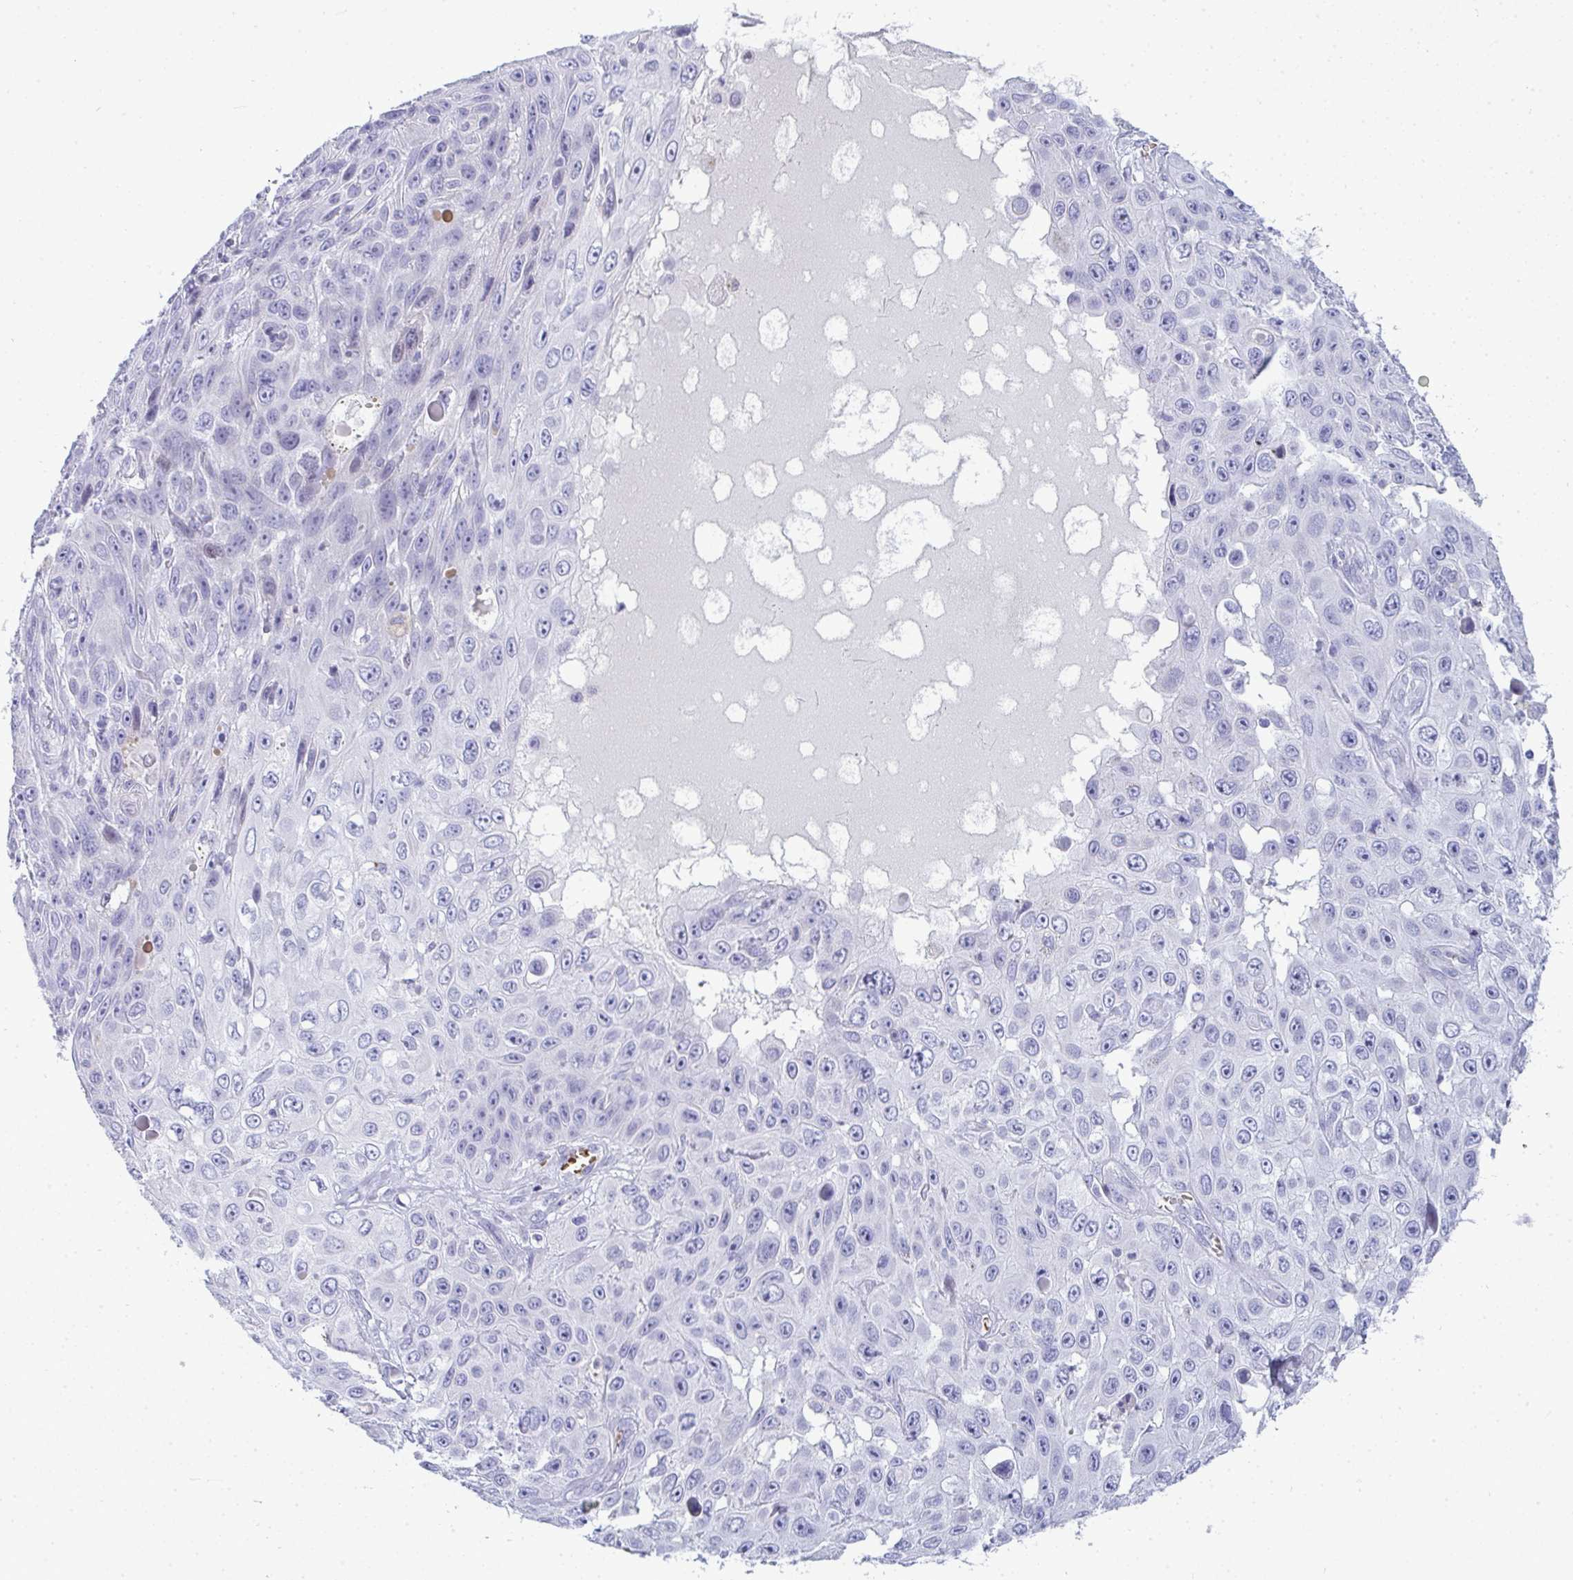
{"staining": {"intensity": "negative", "quantity": "none", "location": "none"}, "tissue": "skin cancer", "cell_type": "Tumor cells", "image_type": "cancer", "snomed": [{"axis": "morphology", "description": "Squamous cell carcinoma, NOS"}, {"axis": "topography", "description": "Skin"}], "caption": "A photomicrograph of skin cancer (squamous cell carcinoma) stained for a protein shows no brown staining in tumor cells. The staining is performed using DAB (3,3'-diaminobenzidine) brown chromogen with nuclei counter-stained in using hematoxylin.", "gene": "ZNF182", "patient": {"sex": "male", "age": 82}}